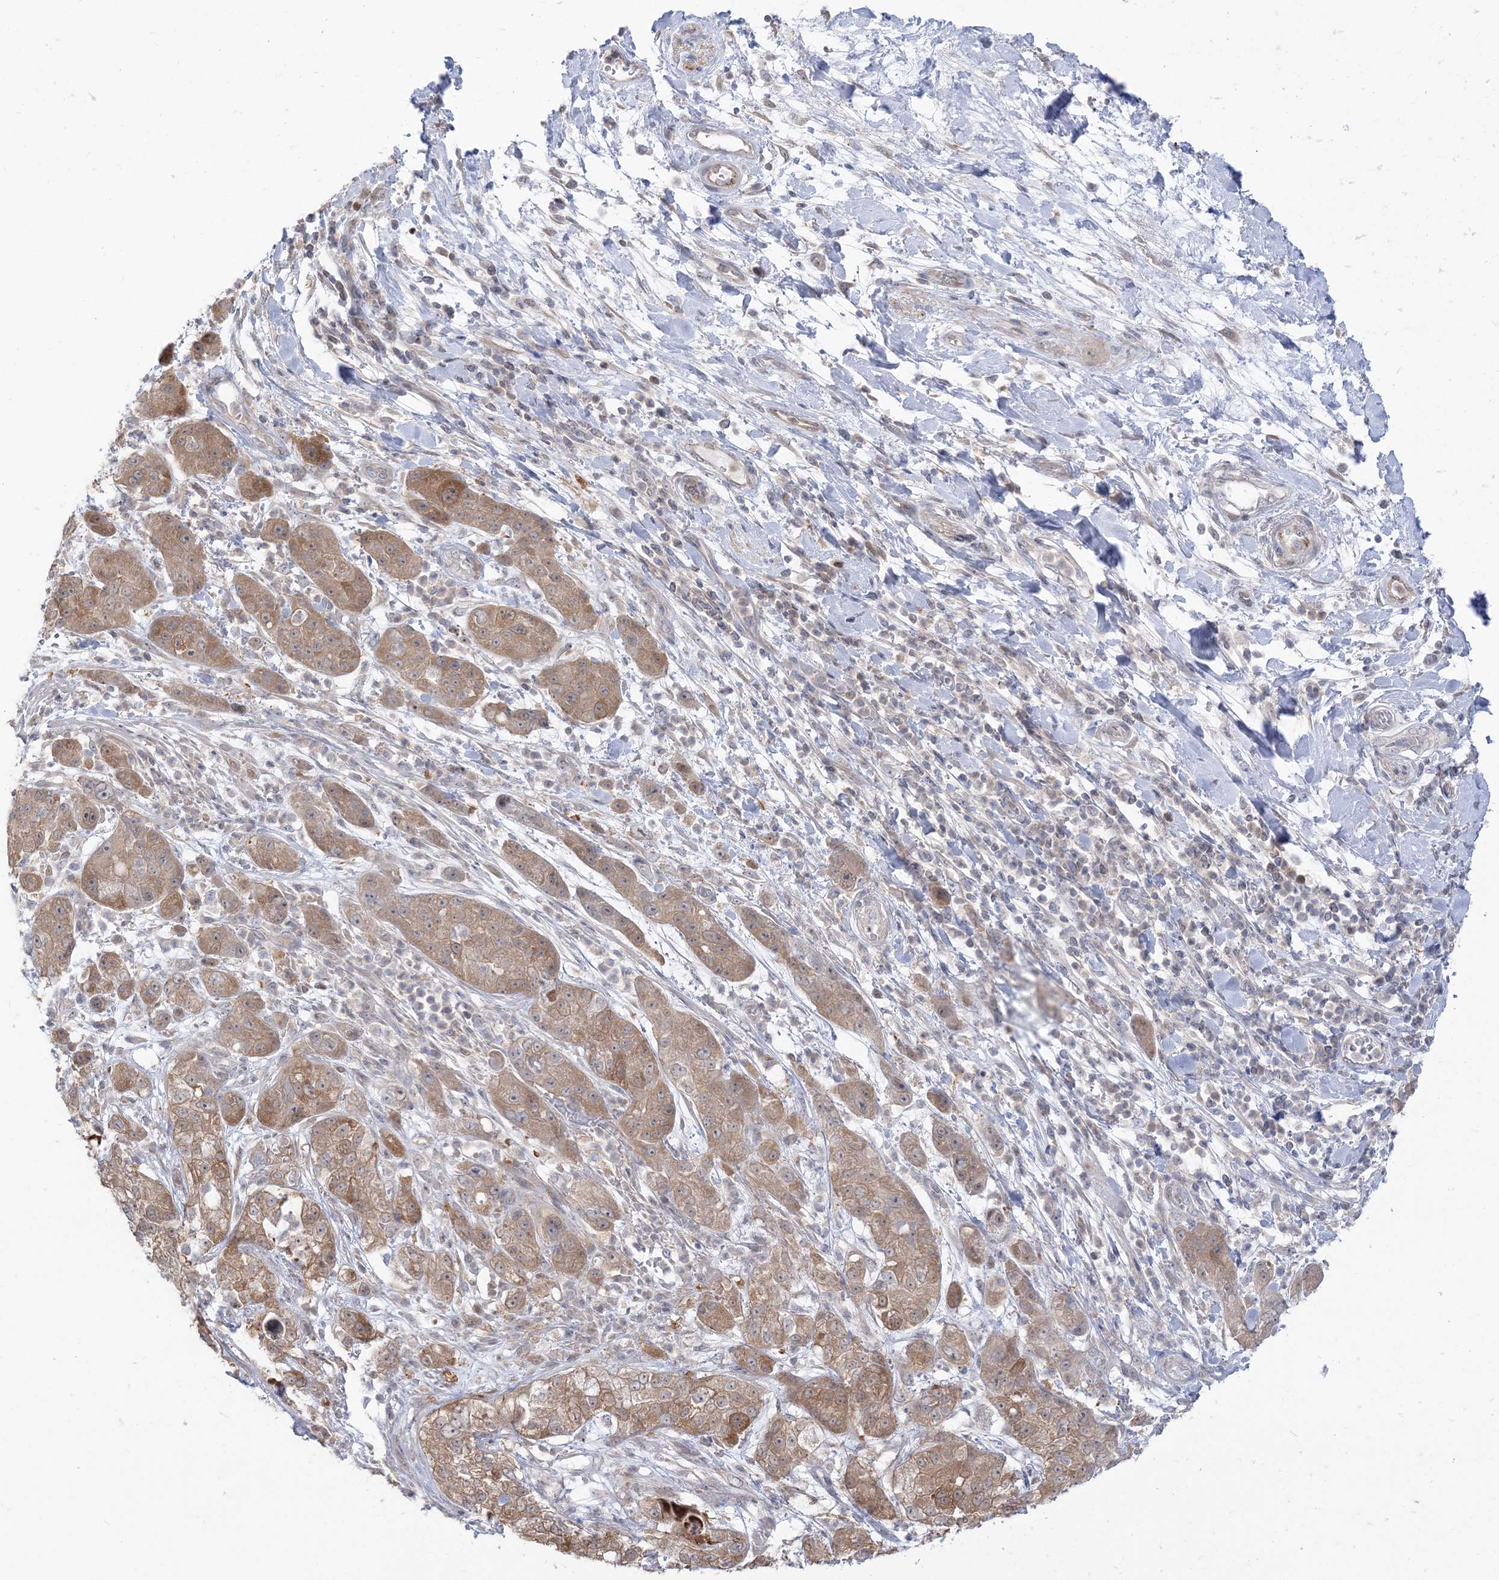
{"staining": {"intensity": "weak", "quantity": ">75%", "location": "cytoplasmic/membranous,nuclear"}, "tissue": "pancreatic cancer", "cell_type": "Tumor cells", "image_type": "cancer", "snomed": [{"axis": "morphology", "description": "Adenocarcinoma, NOS"}, {"axis": "topography", "description": "Pancreas"}], "caption": "Immunohistochemistry staining of pancreatic cancer (adenocarcinoma), which reveals low levels of weak cytoplasmic/membranous and nuclear expression in approximately >75% of tumor cells indicating weak cytoplasmic/membranous and nuclear protein expression. The staining was performed using DAB (3,3'-diaminobenzidine) (brown) for protein detection and nuclei were counterstained in hematoxylin (blue).", "gene": "THADA", "patient": {"sex": "female", "age": 78}}